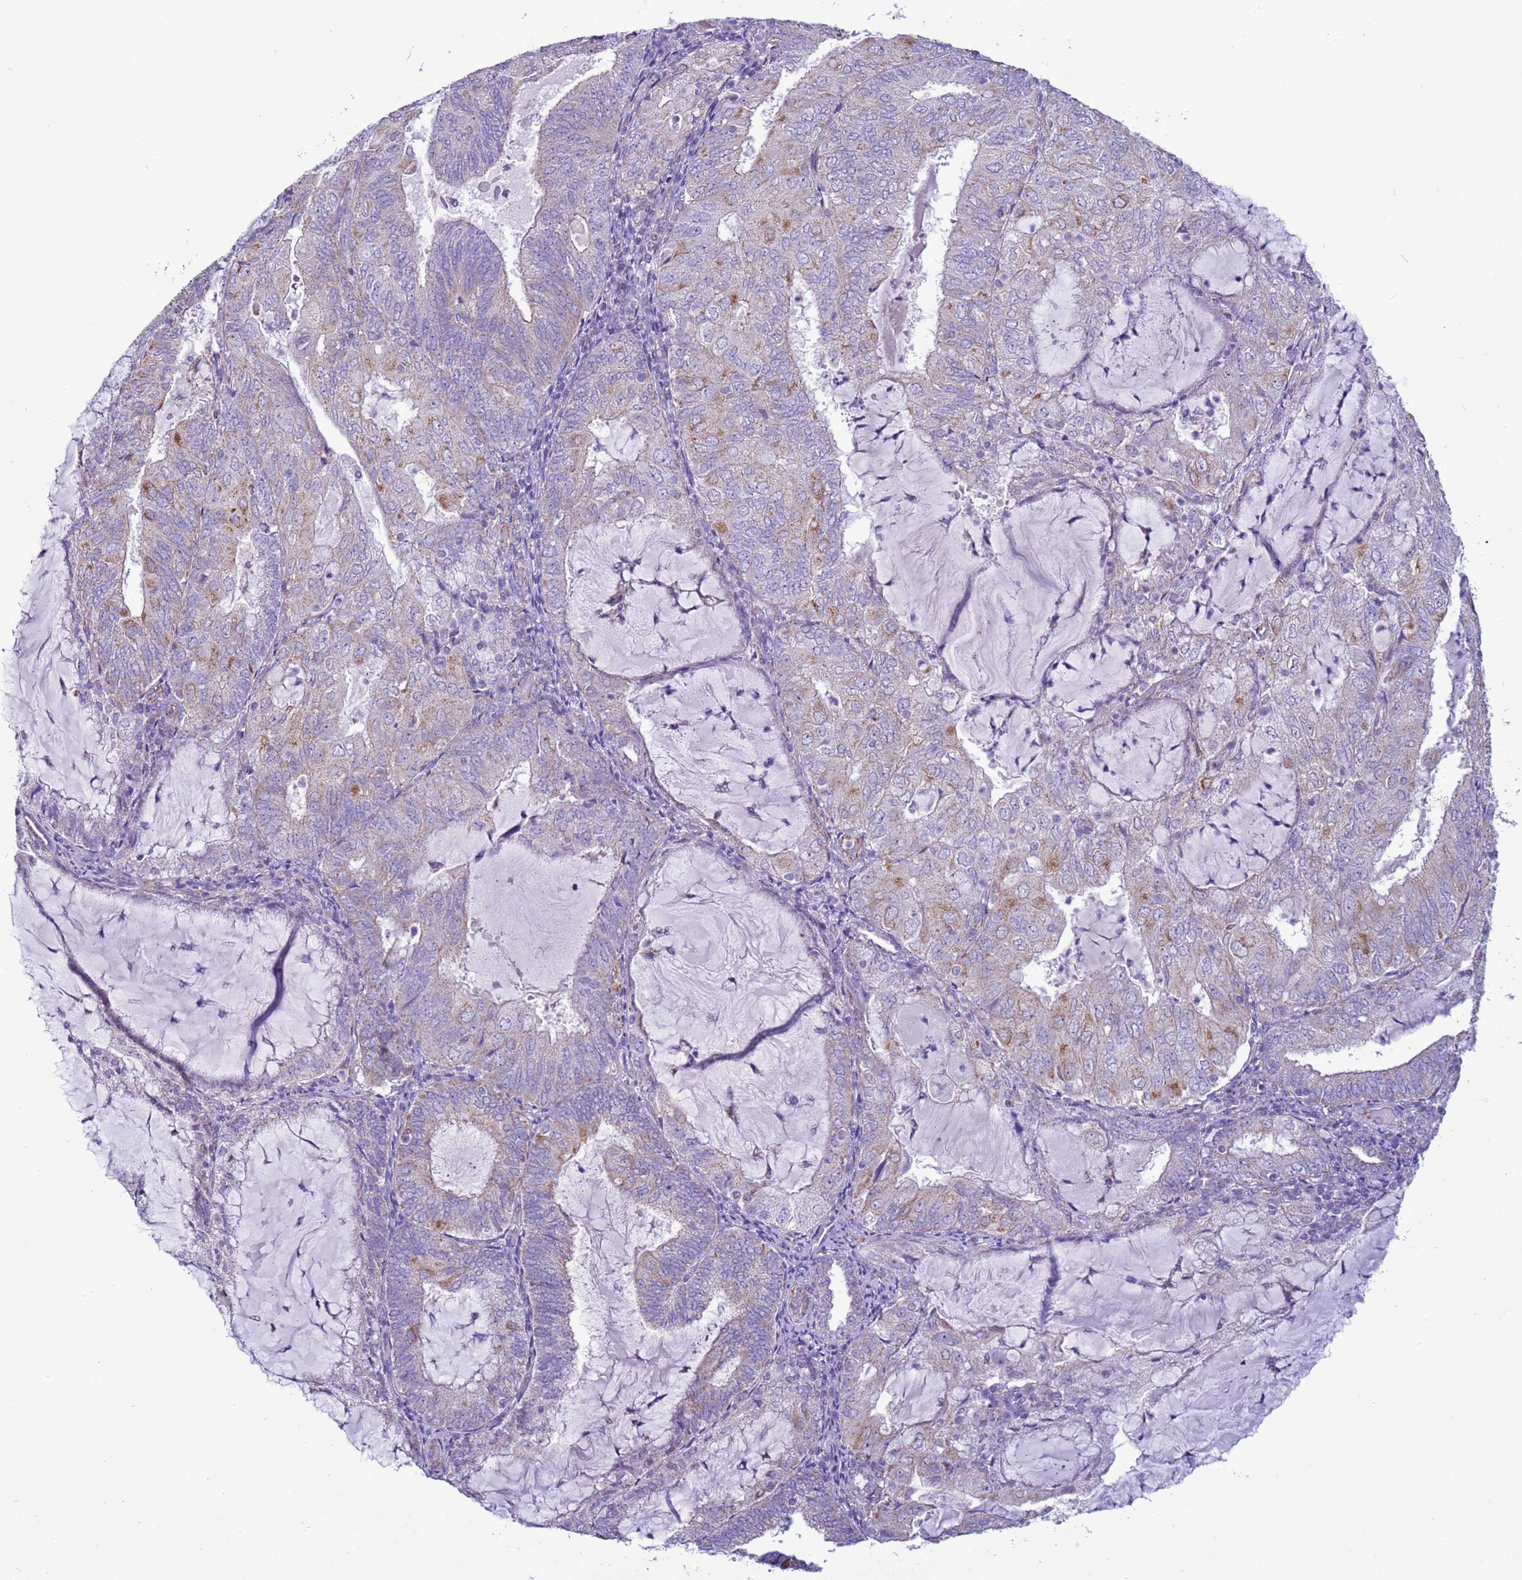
{"staining": {"intensity": "moderate", "quantity": "<25%", "location": "cytoplasmic/membranous"}, "tissue": "endometrial cancer", "cell_type": "Tumor cells", "image_type": "cancer", "snomed": [{"axis": "morphology", "description": "Adenocarcinoma, NOS"}, {"axis": "topography", "description": "Endometrium"}], "caption": "A low amount of moderate cytoplasmic/membranous positivity is identified in approximately <25% of tumor cells in endometrial adenocarcinoma tissue. Ihc stains the protein of interest in brown and the nuclei are stained blue.", "gene": "NCALD", "patient": {"sex": "female", "age": 81}}